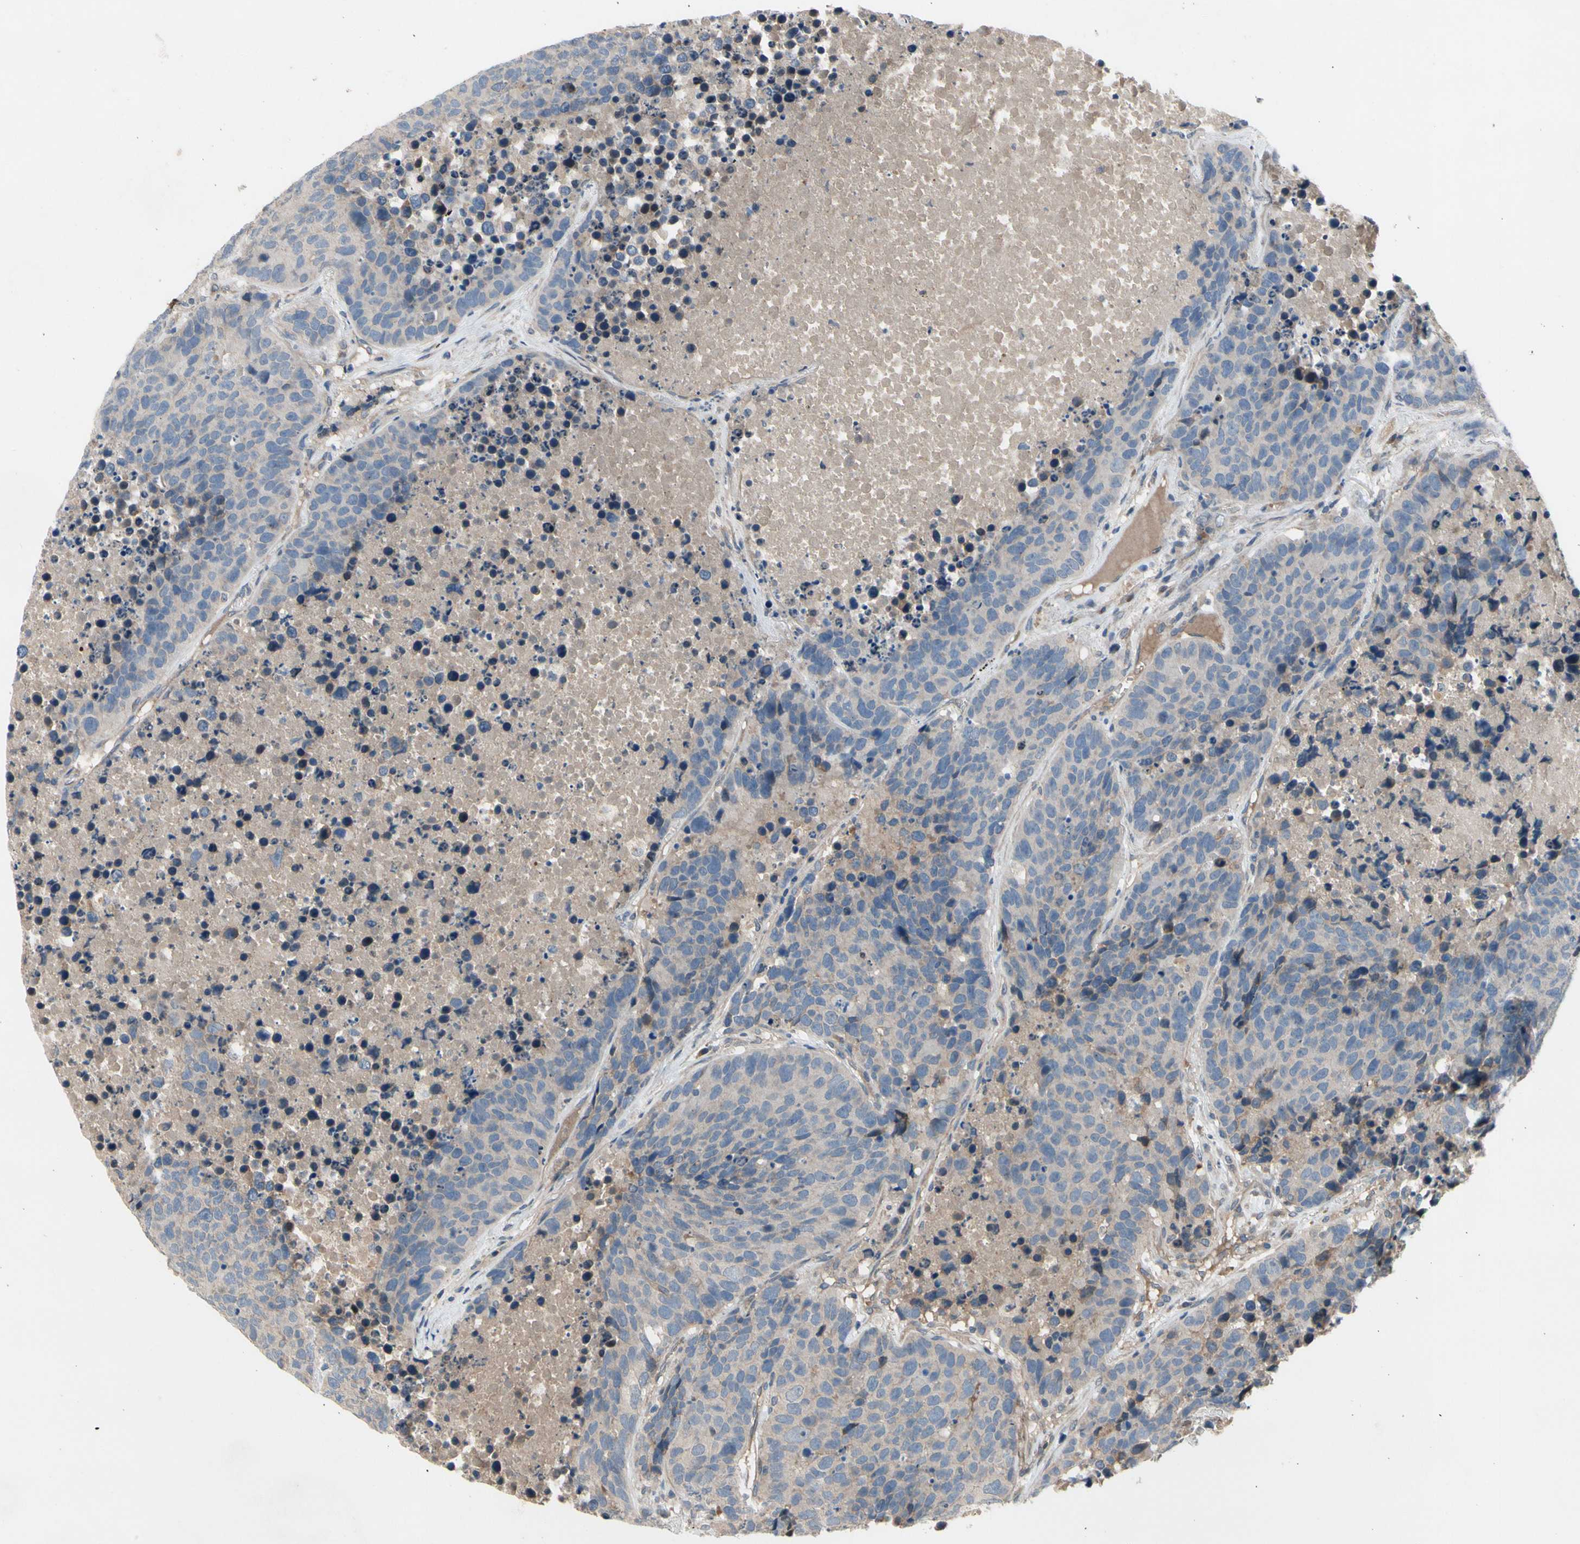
{"staining": {"intensity": "weak", "quantity": "<25%", "location": "cytoplasmic/membranous"}, "tissue": "carcinoid", "cell_type": "Tumor cells", "image_type": "cancer", "snomed": [{"axis": "morphology", "description": "Carcinoid, malignant, NOS"}, {"axis": "topography", "description": "Lung"}], "caption": "Tumor cells show no significant protein staining in malignant carcinoid.", "gene": "ICAM5", "patient": {"sex": "male", "age": 60}}